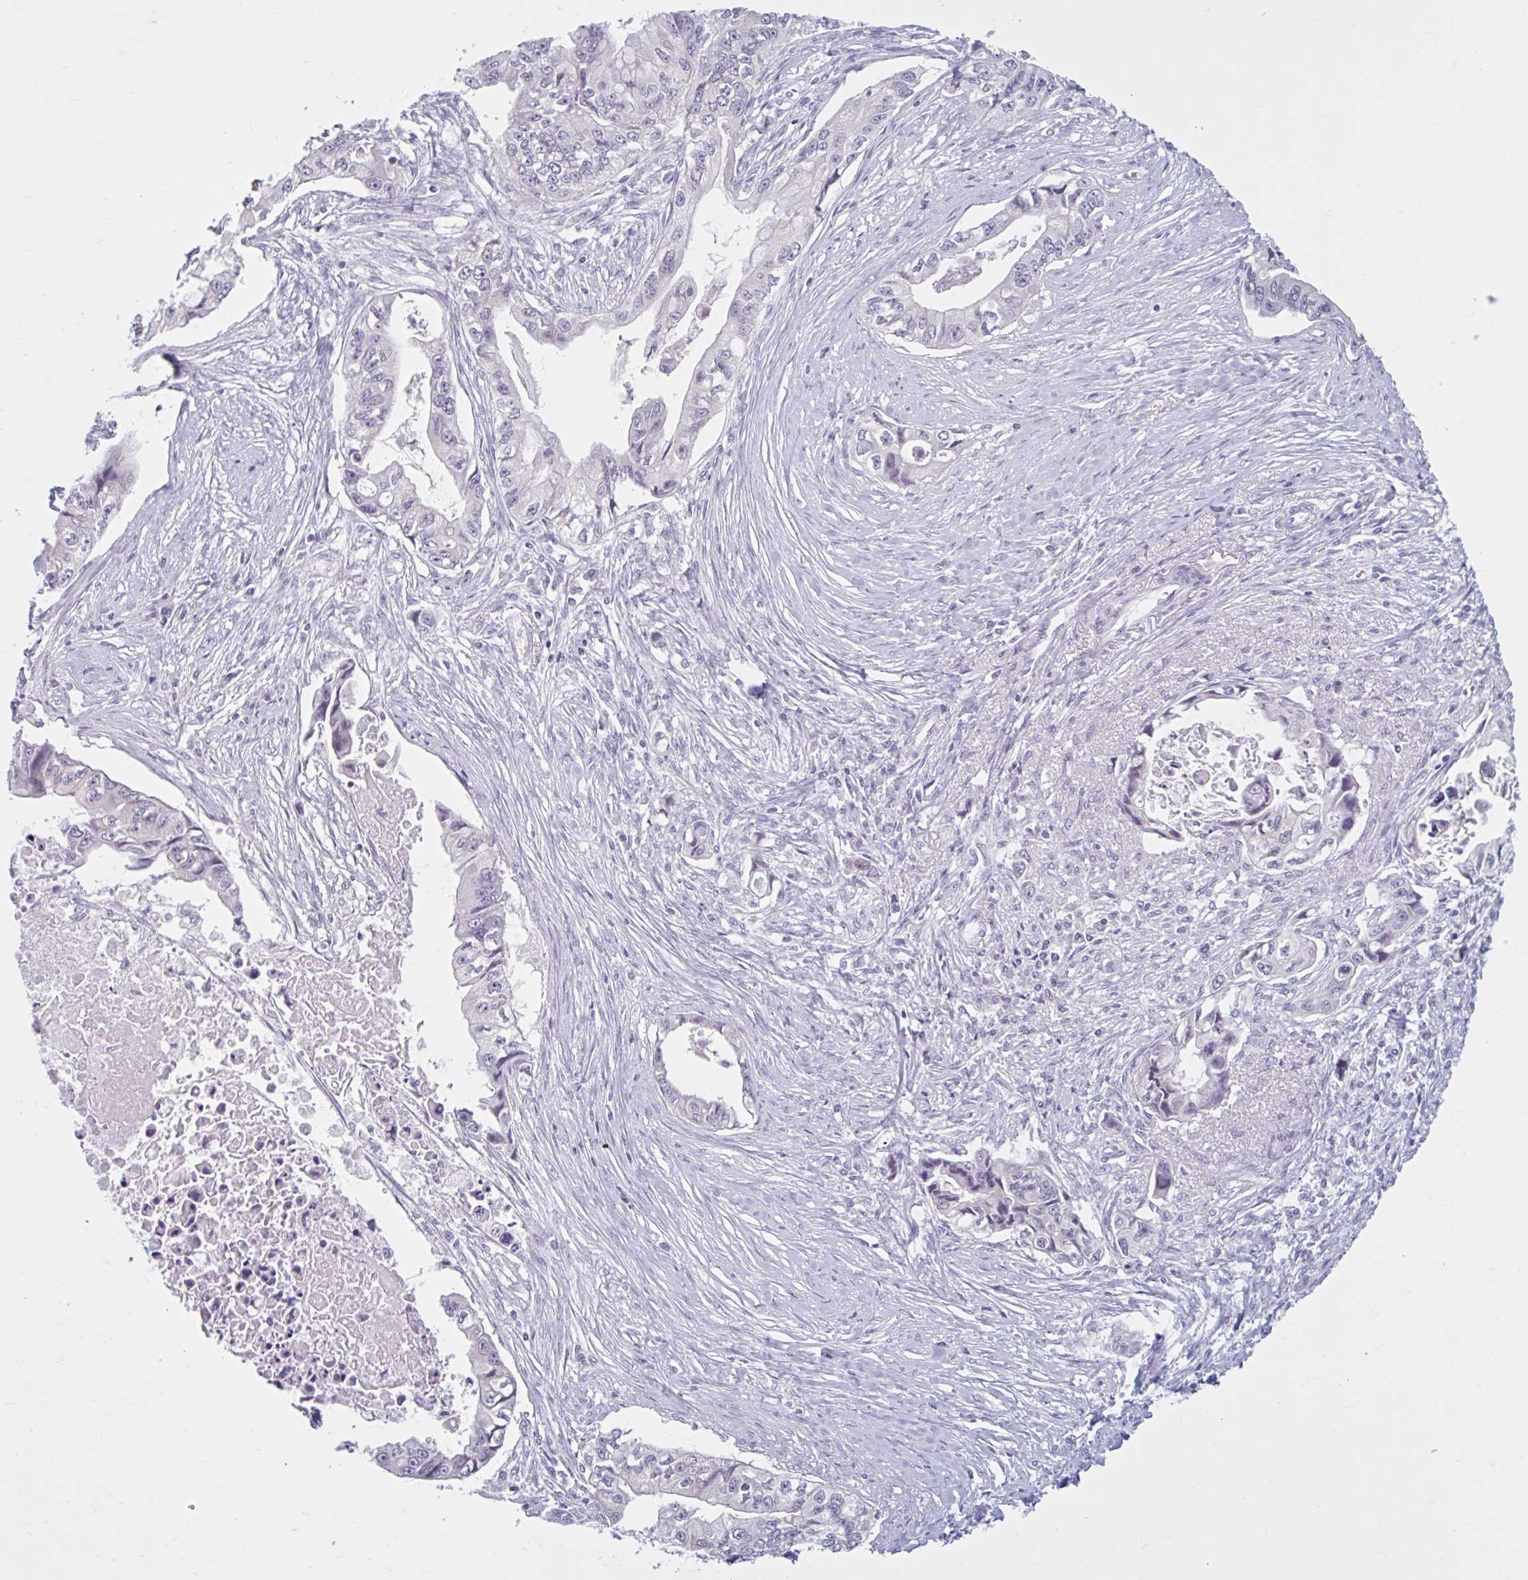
{"staining": {"intensity": "negative", "quantity": "none", "location": "none"}, "tissue": "pancreatic cancer", "cell_type": "Tumor cells", "image_type": "cancer", "snomed": [{"axis": "morphology", "description": "Adenocarcinoma, NOS"}, {"axis": "topography", "description": "Pancreas"}], "caption": "Tumor cells show no significant staining in pancreatic cancer. Nuclei are stained in blue.", "gene": "FAM153A", "patient": {"sex": "male", "age": 66}}